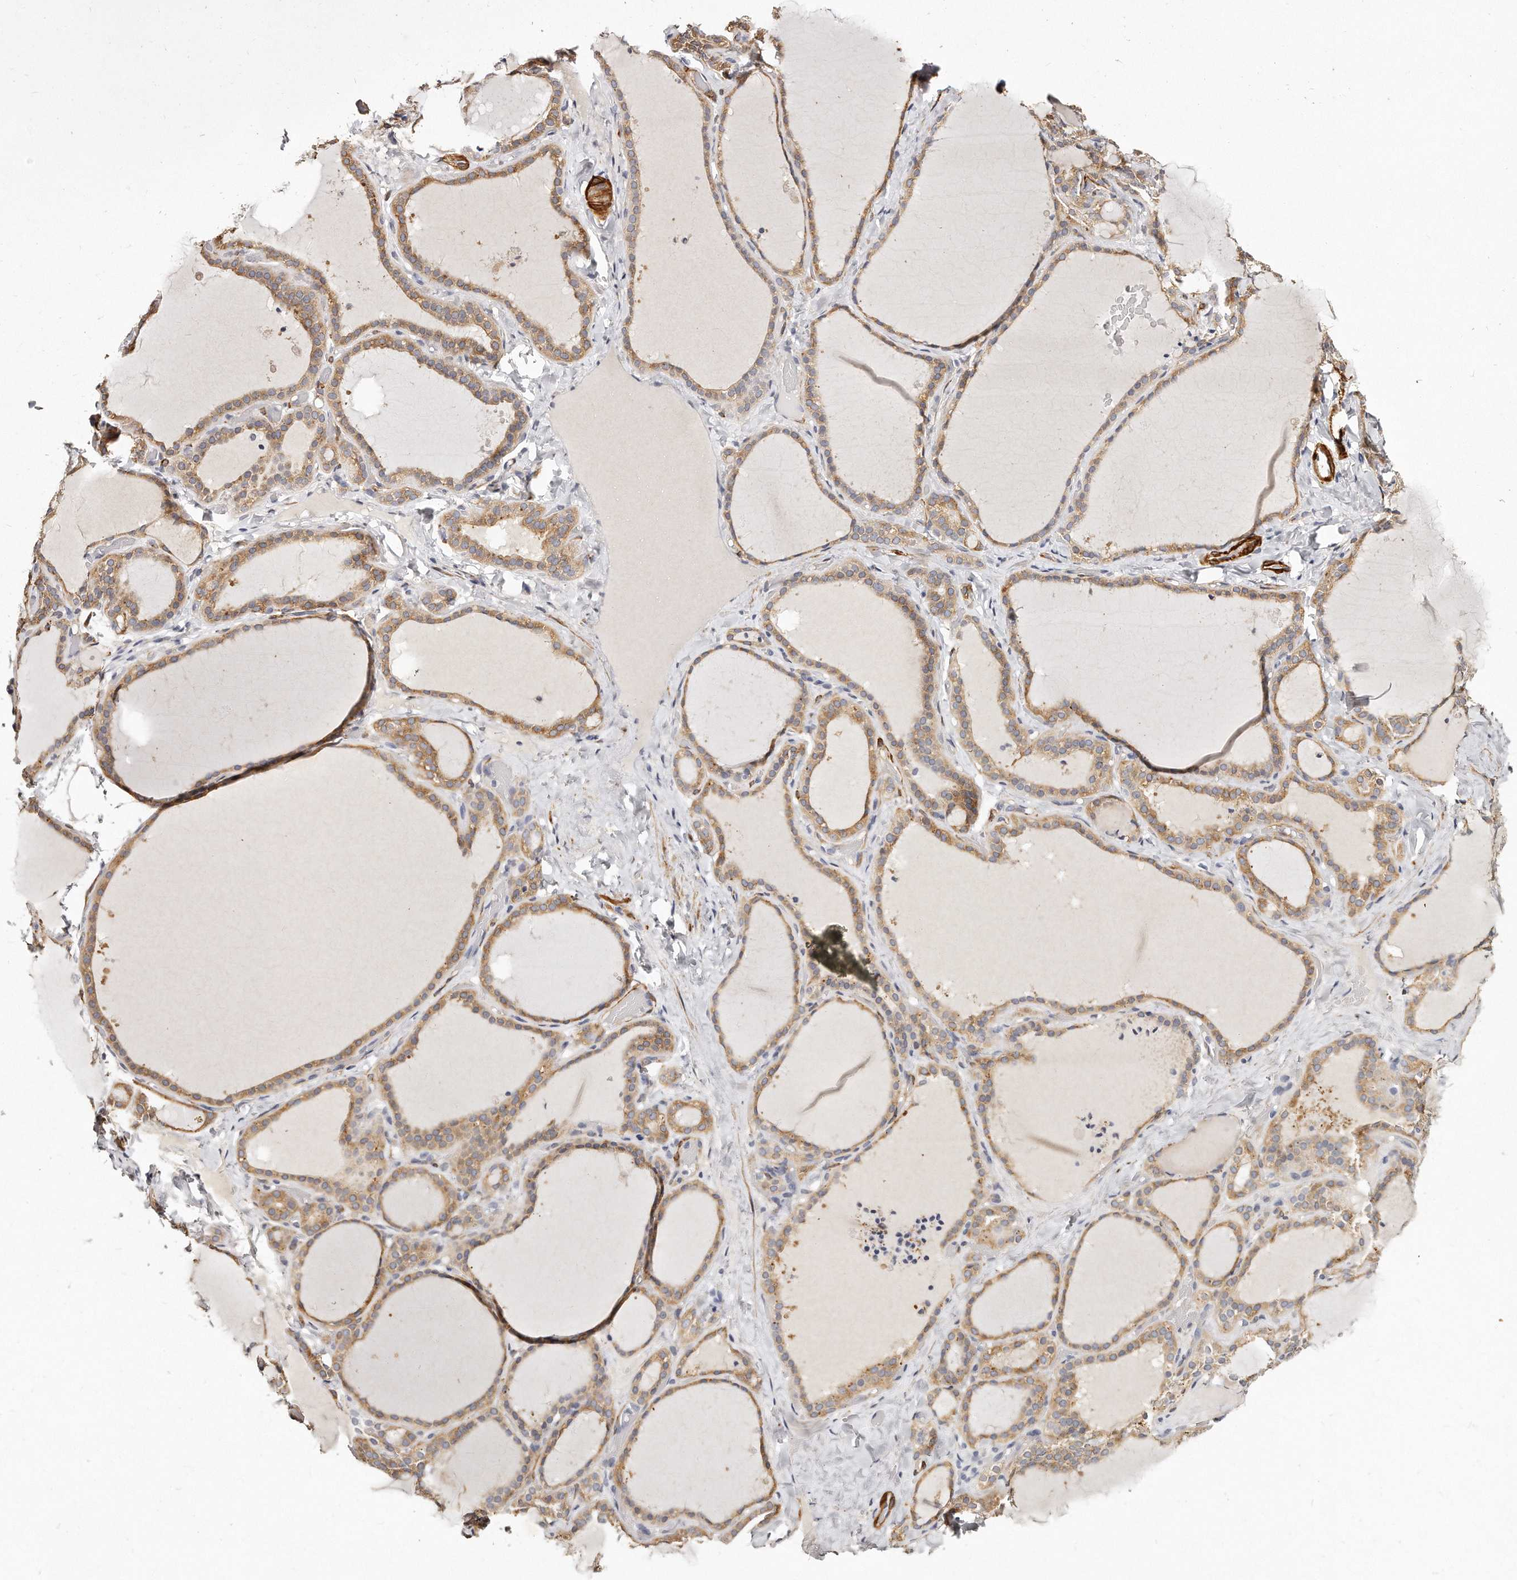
{"staining": {"intensity": "moderate", "quantity": ">75%", "location": "cytoplasmic/membranous"}, "tissue": "thyroid gland", "cell_type": "Glandular cells", "image_type": "normal", "snomed": [{"axis": "morphology", "description": "Normal tissue, NOS"}, {"axis": "topography", "description": "Thyroid gland"}], "caption": "Thyroid gland stained with IHC reveals moderate cytoplasmic/membranous staining in approximately >75% of glandular cells. The staining was performed using DAB (3,3'-diaminobenzidine) to visualize the protein expression in brown, while the nuclei were stained in blue with hematoxylin (Magnification: 20x).", "gene": "LMOD1", "patient": {"sex": "female", "age": 22}}